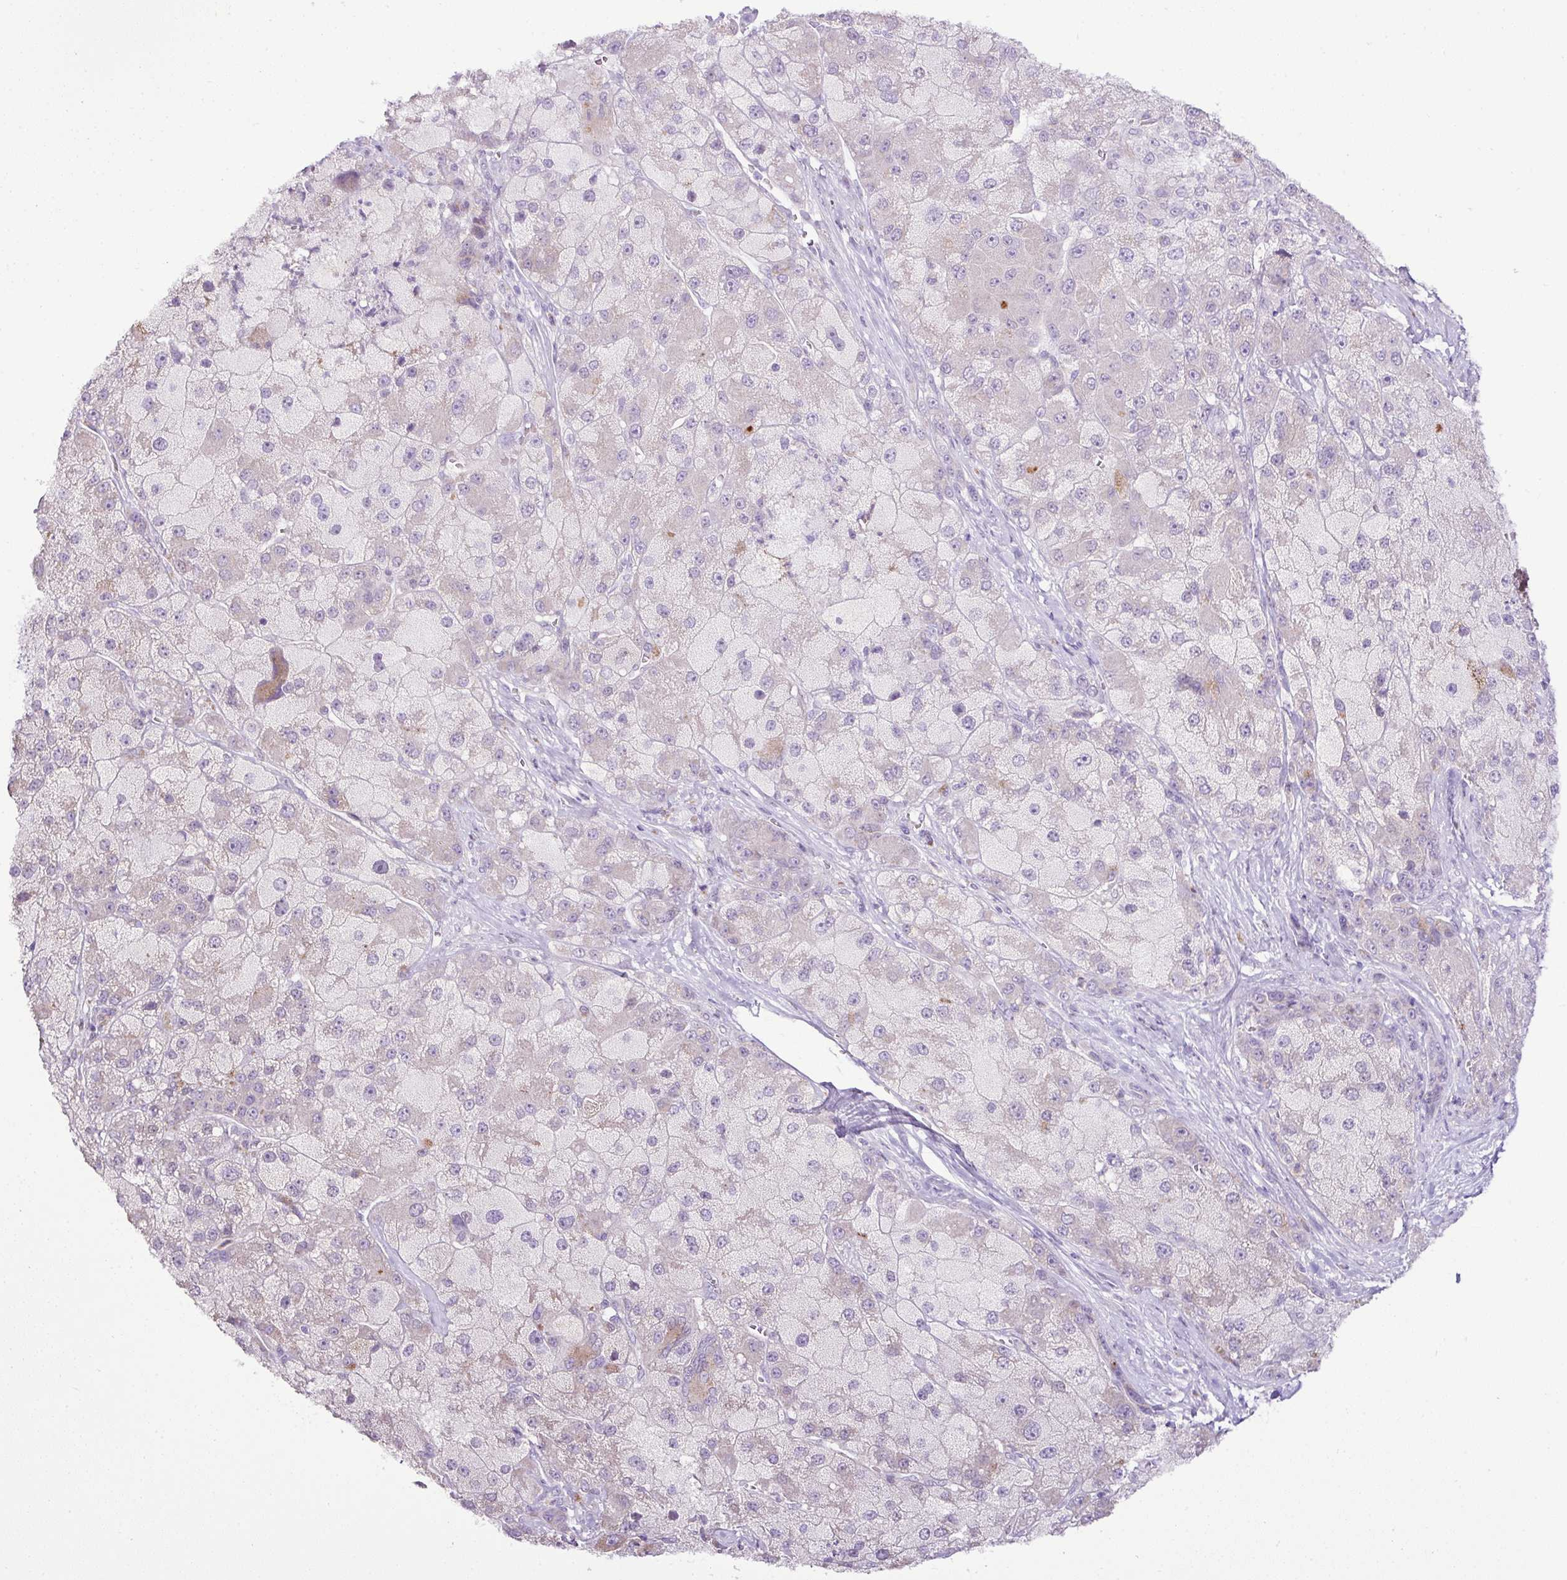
{"staining": {"intensity": "negative", "quantity": "none", "location": "none"}, "tissue": "liver cancer", "cell_type": "Tumor cells", "image_type": "cancer", "snomed": [{"axis": "morphology", "description": "Carcinoma, Hepatocellular, NOS"}, {"axis": "topography", "description": "Liver"}], "caption": "Tumor cells are negative for protein expression in human hepatocellular carcinoma (liver).", "gene": "ESR1", "patient": {"sex": "male", "age": 67}}